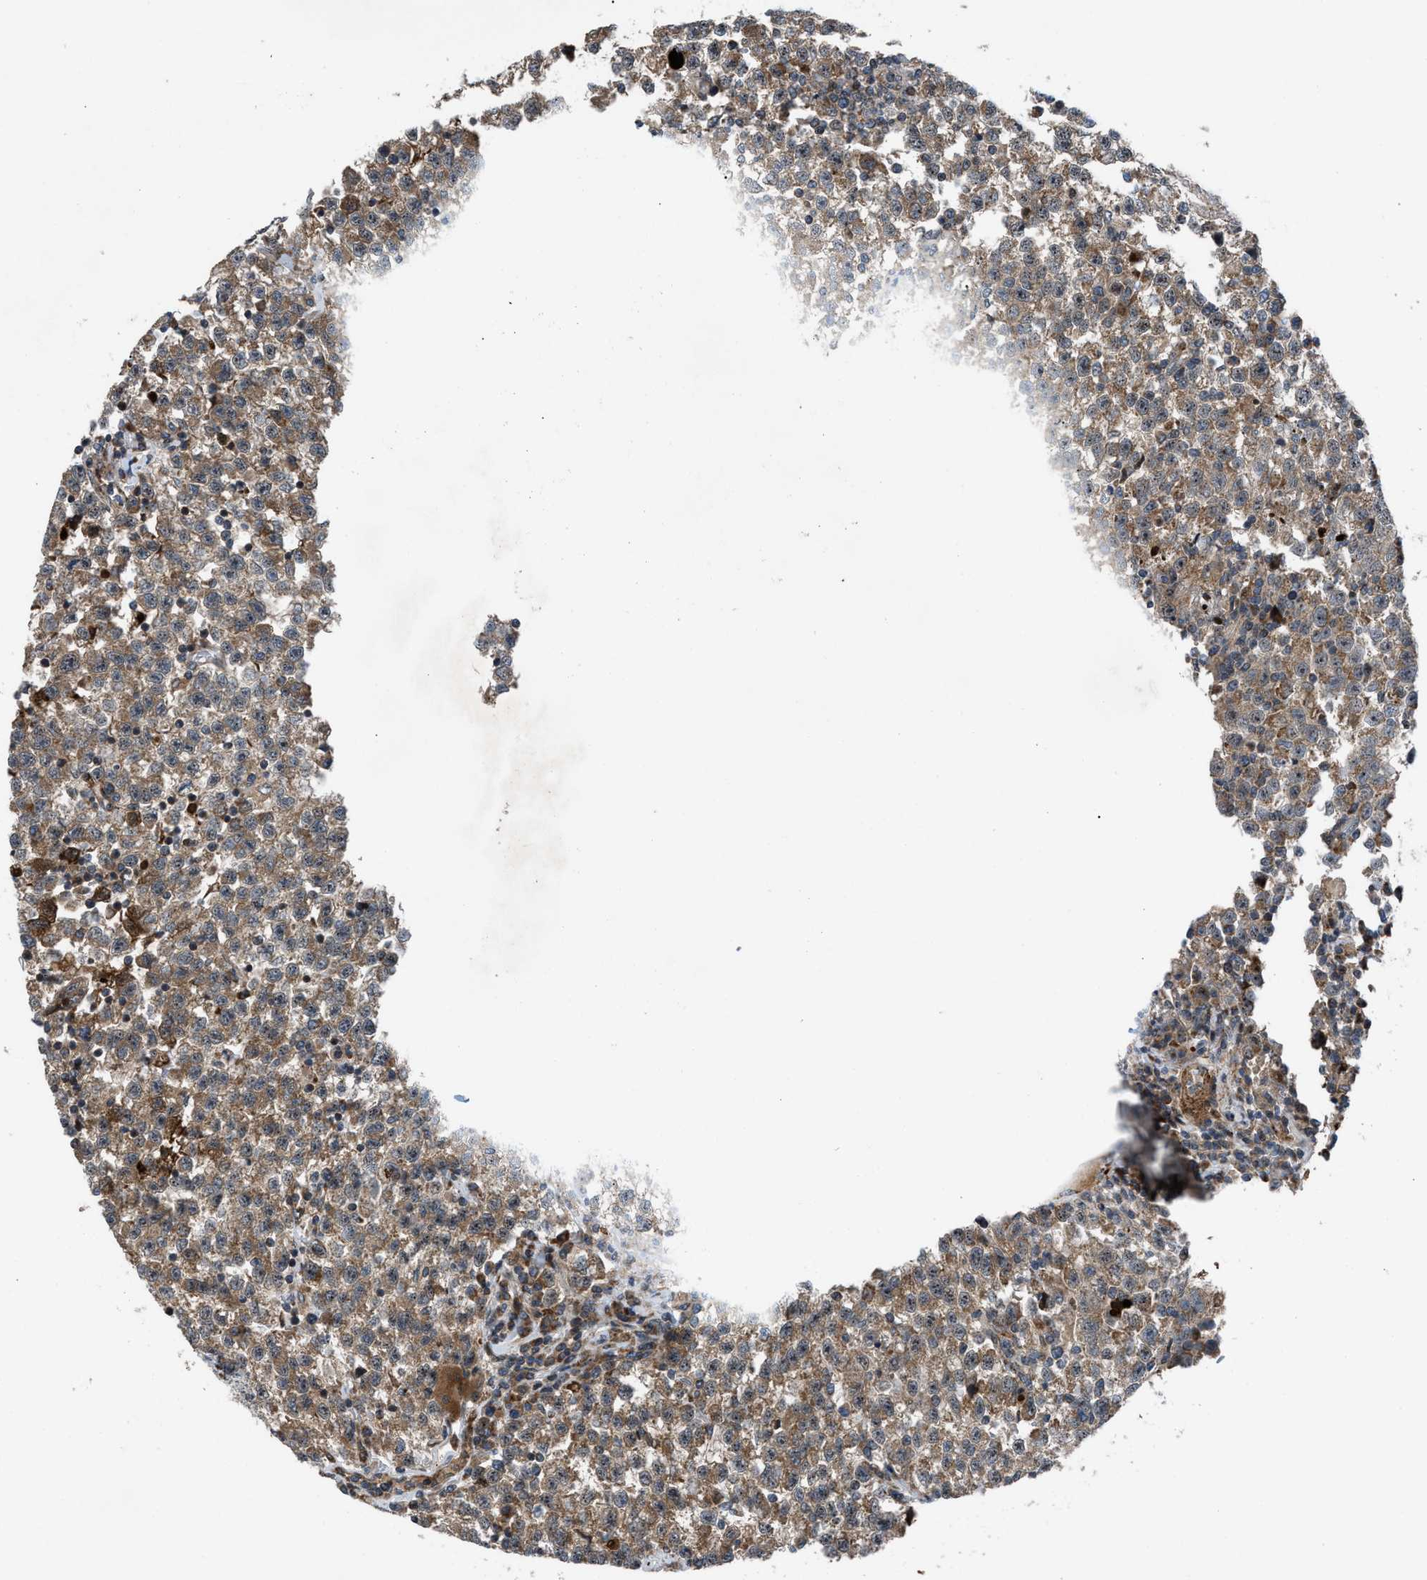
{"staining": {"intensity": "moderate", "quantity": ">75%", "location": "cytoplasmic/membranous"}, "tissue": "testis cancer", "cell_type": "Tumor cells", "image_type": "cancer", "snomed": [{"axis": "morphology", "description": "Seminoma, NOS"}, {"axis": "topography", "description": "Testis"}], "caption": "Protein expression analysis of human testis seminoma reveals moderate cytoplasmic/membranous expression in about >75% of tumor cells.", "gene": "AP3M2", "patient": {"sex": "male", "age": 22}}